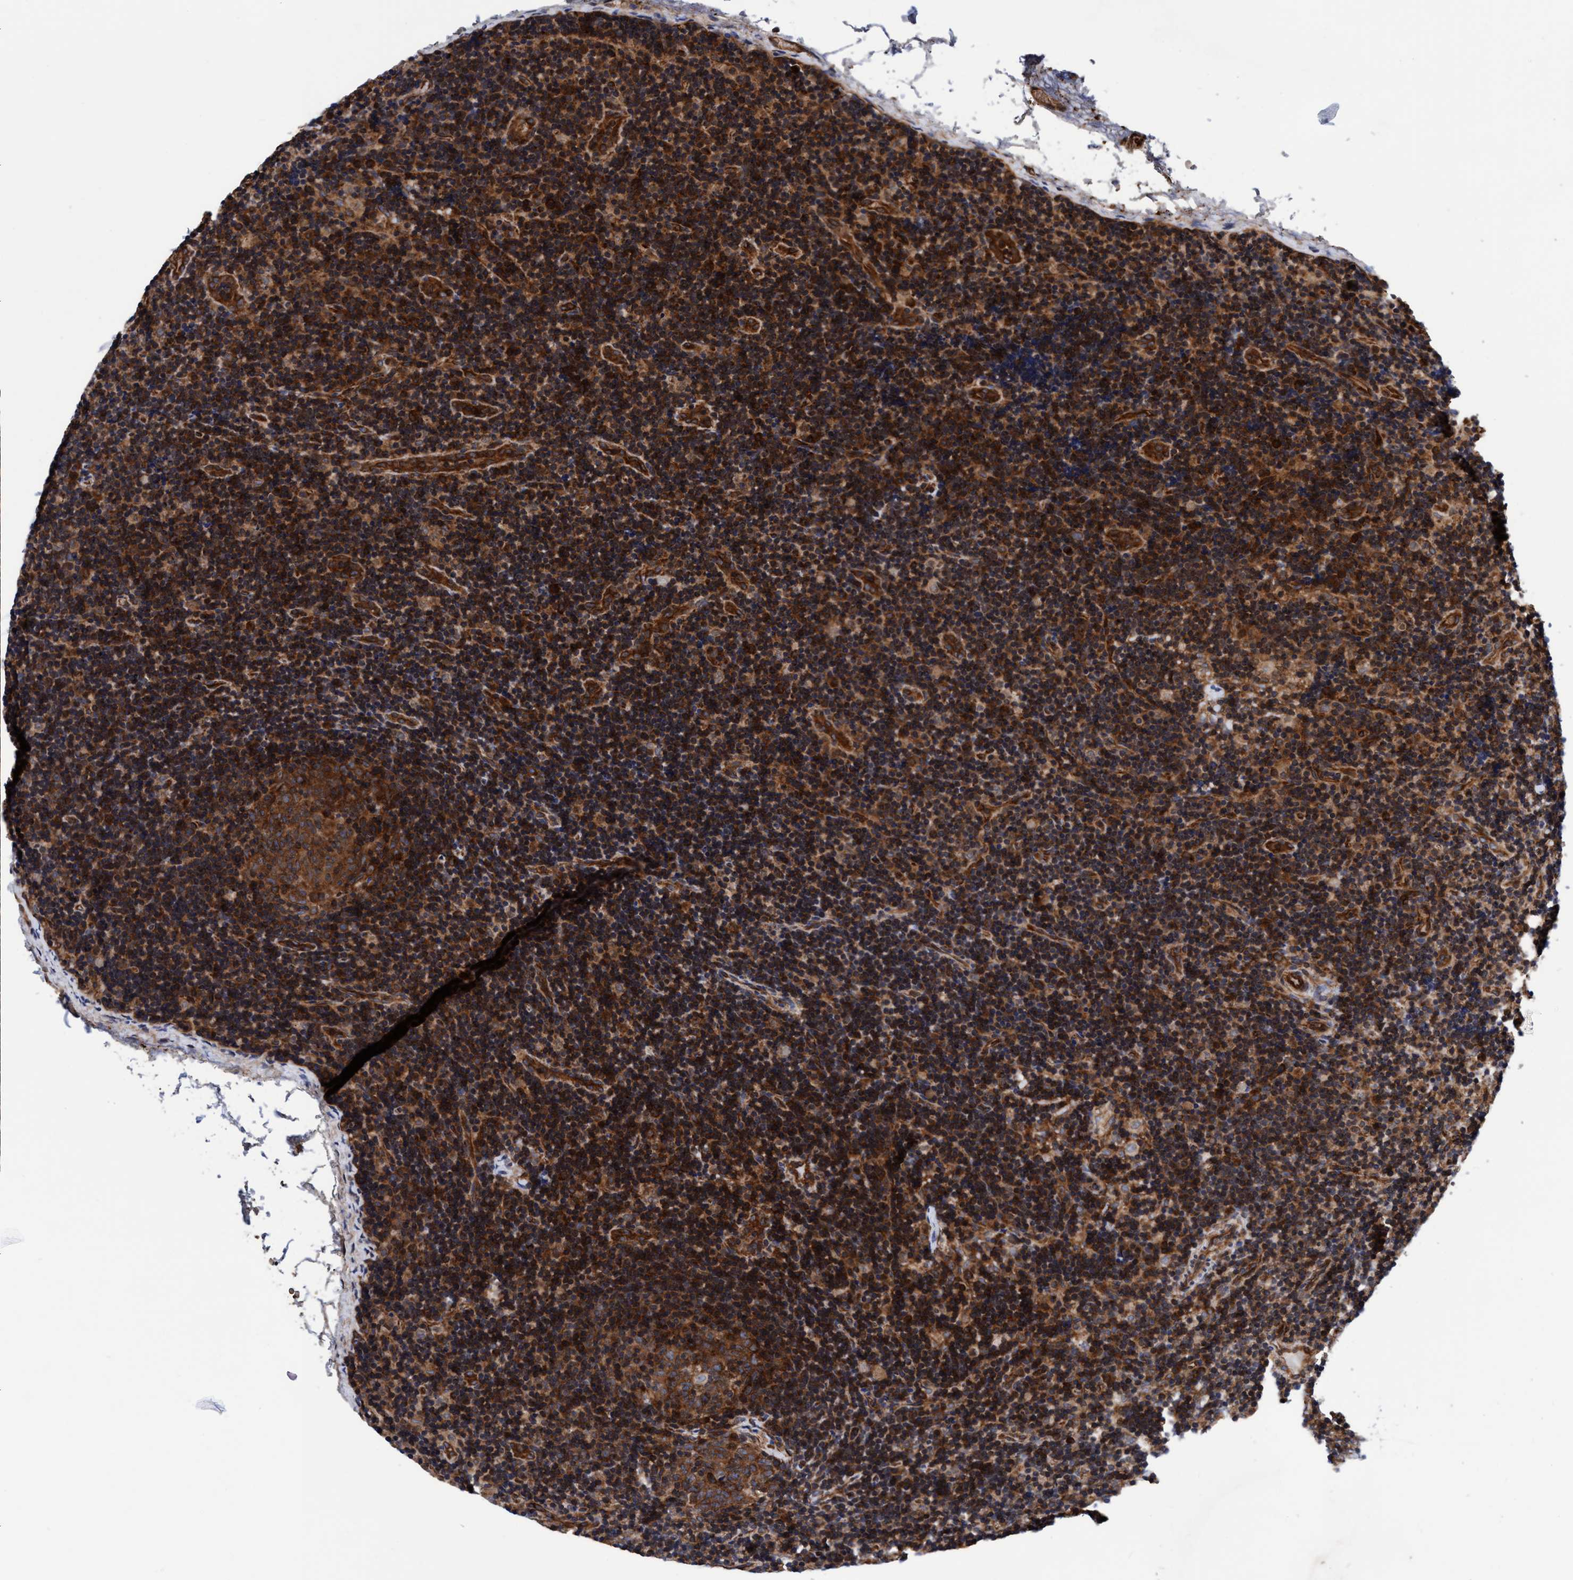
{"staining": {"intensity": "moderate", "quantity": ">75%", "location": "cytoplasmic/membranous"}, "tissue": "lymph node", "cell_type": "Germinal center cells", "image_type": "normal", "snomed": [{"axis": "morphology", "description": "Normal tissue, NOS"}, {"axis": "topography", "description": "Lymph node"}], "caption": "A photomicrograph of lymph node stained for a protein exhibits moderate cytoplasmic/membranous brown staining in germinal center cells. (DAB = brown stain, brightfield microscopy at high magnification).", "gene": "MCM3AP", "patient": {"sex": "female", "age": 14}}